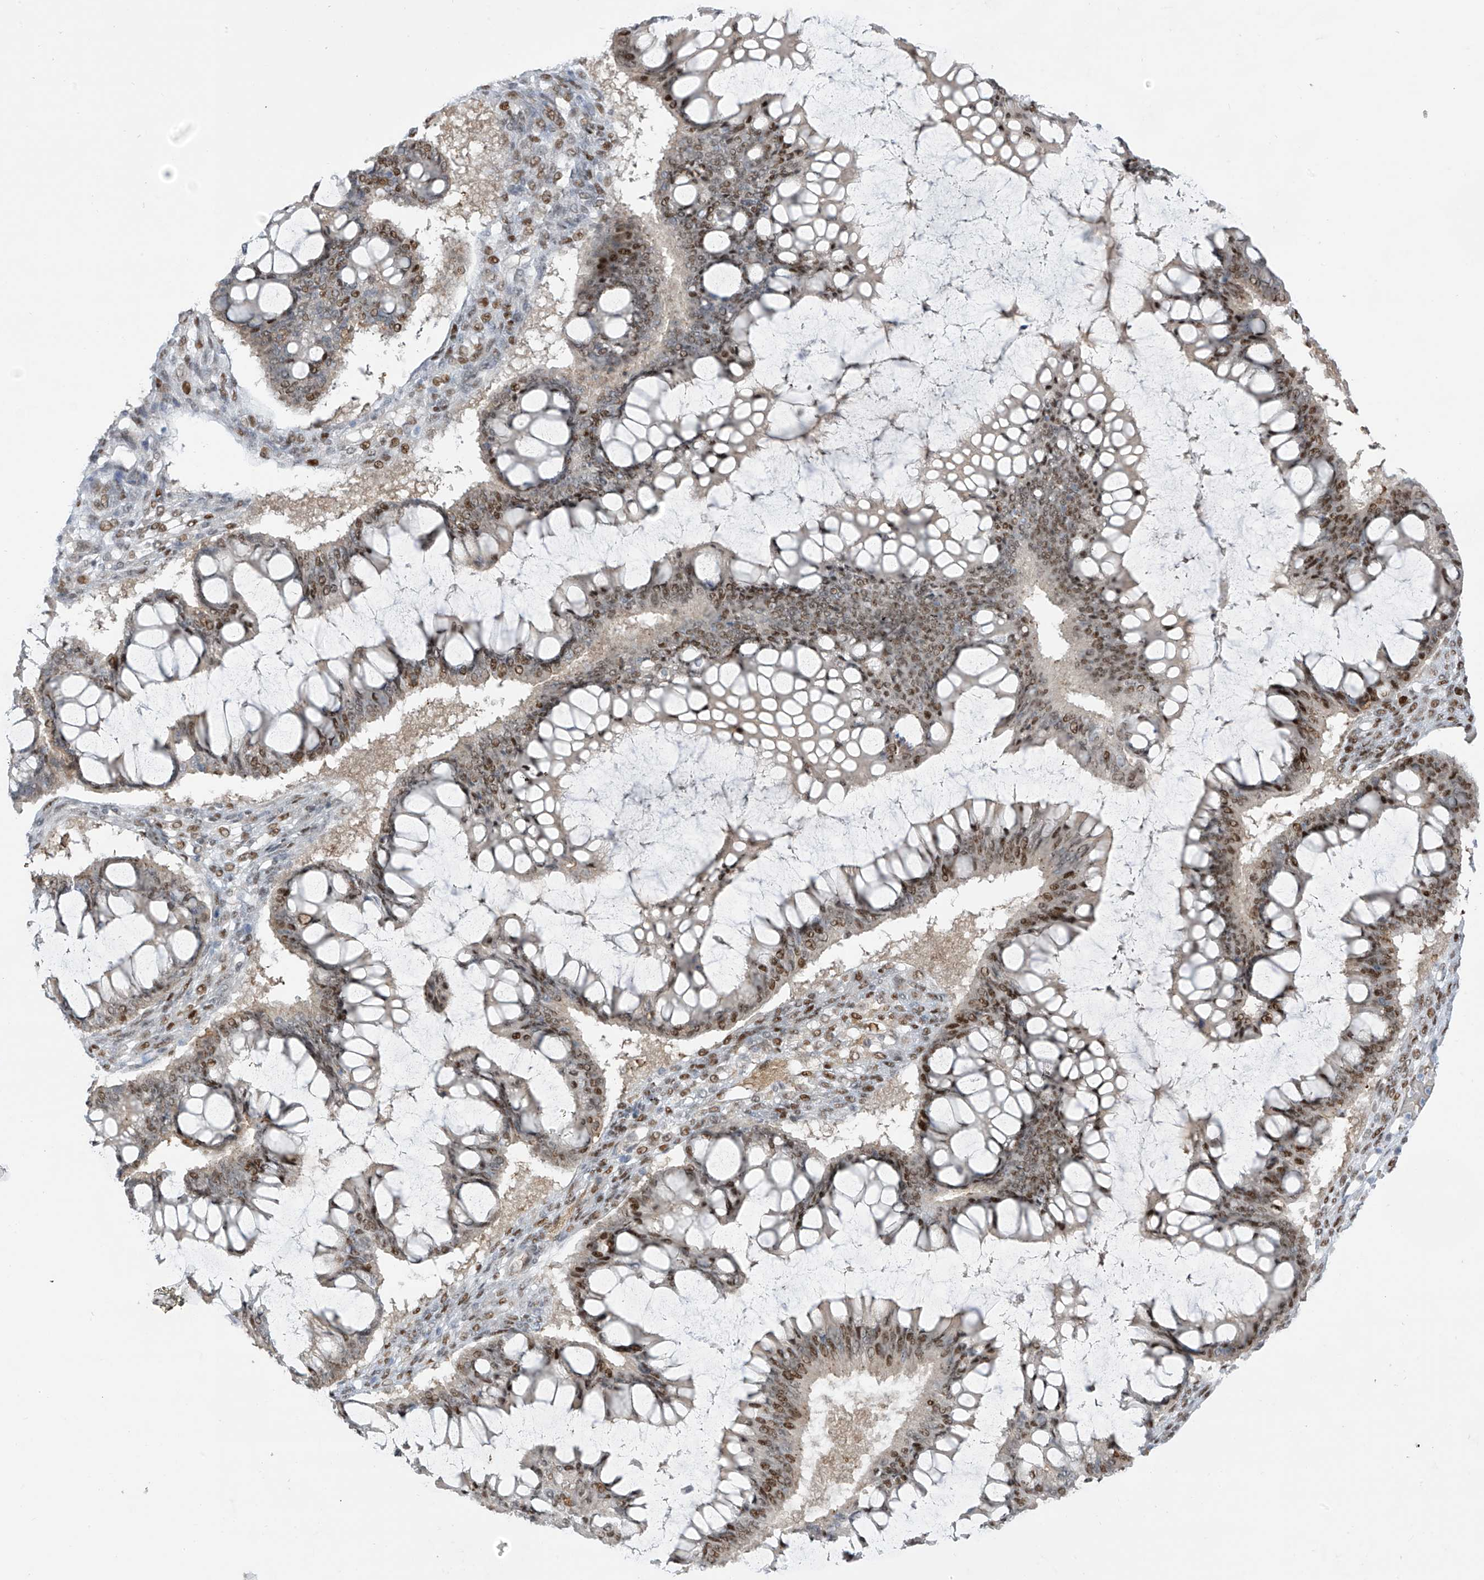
{"staining": {"intensity": "moderate", "quantity": ">75%", "location": "nuclear"}, "tissue": "ovarian cancer", "cell_type": "Tumor cells", "image_type": "cancer", "snomed": [{"axis": "morphology", "description": "Cystadenocarcinoma, mucinous, NOS"}, {"axis": "topography", "description": "Ovary"}], "caption": "DAB immunohistochemical staining of human ovarian mucinous cystadenocarcinoma exhibits moderate nuclear protein positivity in approximately >75% of tumor cells.", "gene": "ZCWPW2", "patient": {"sex": "female", "age": 73}}